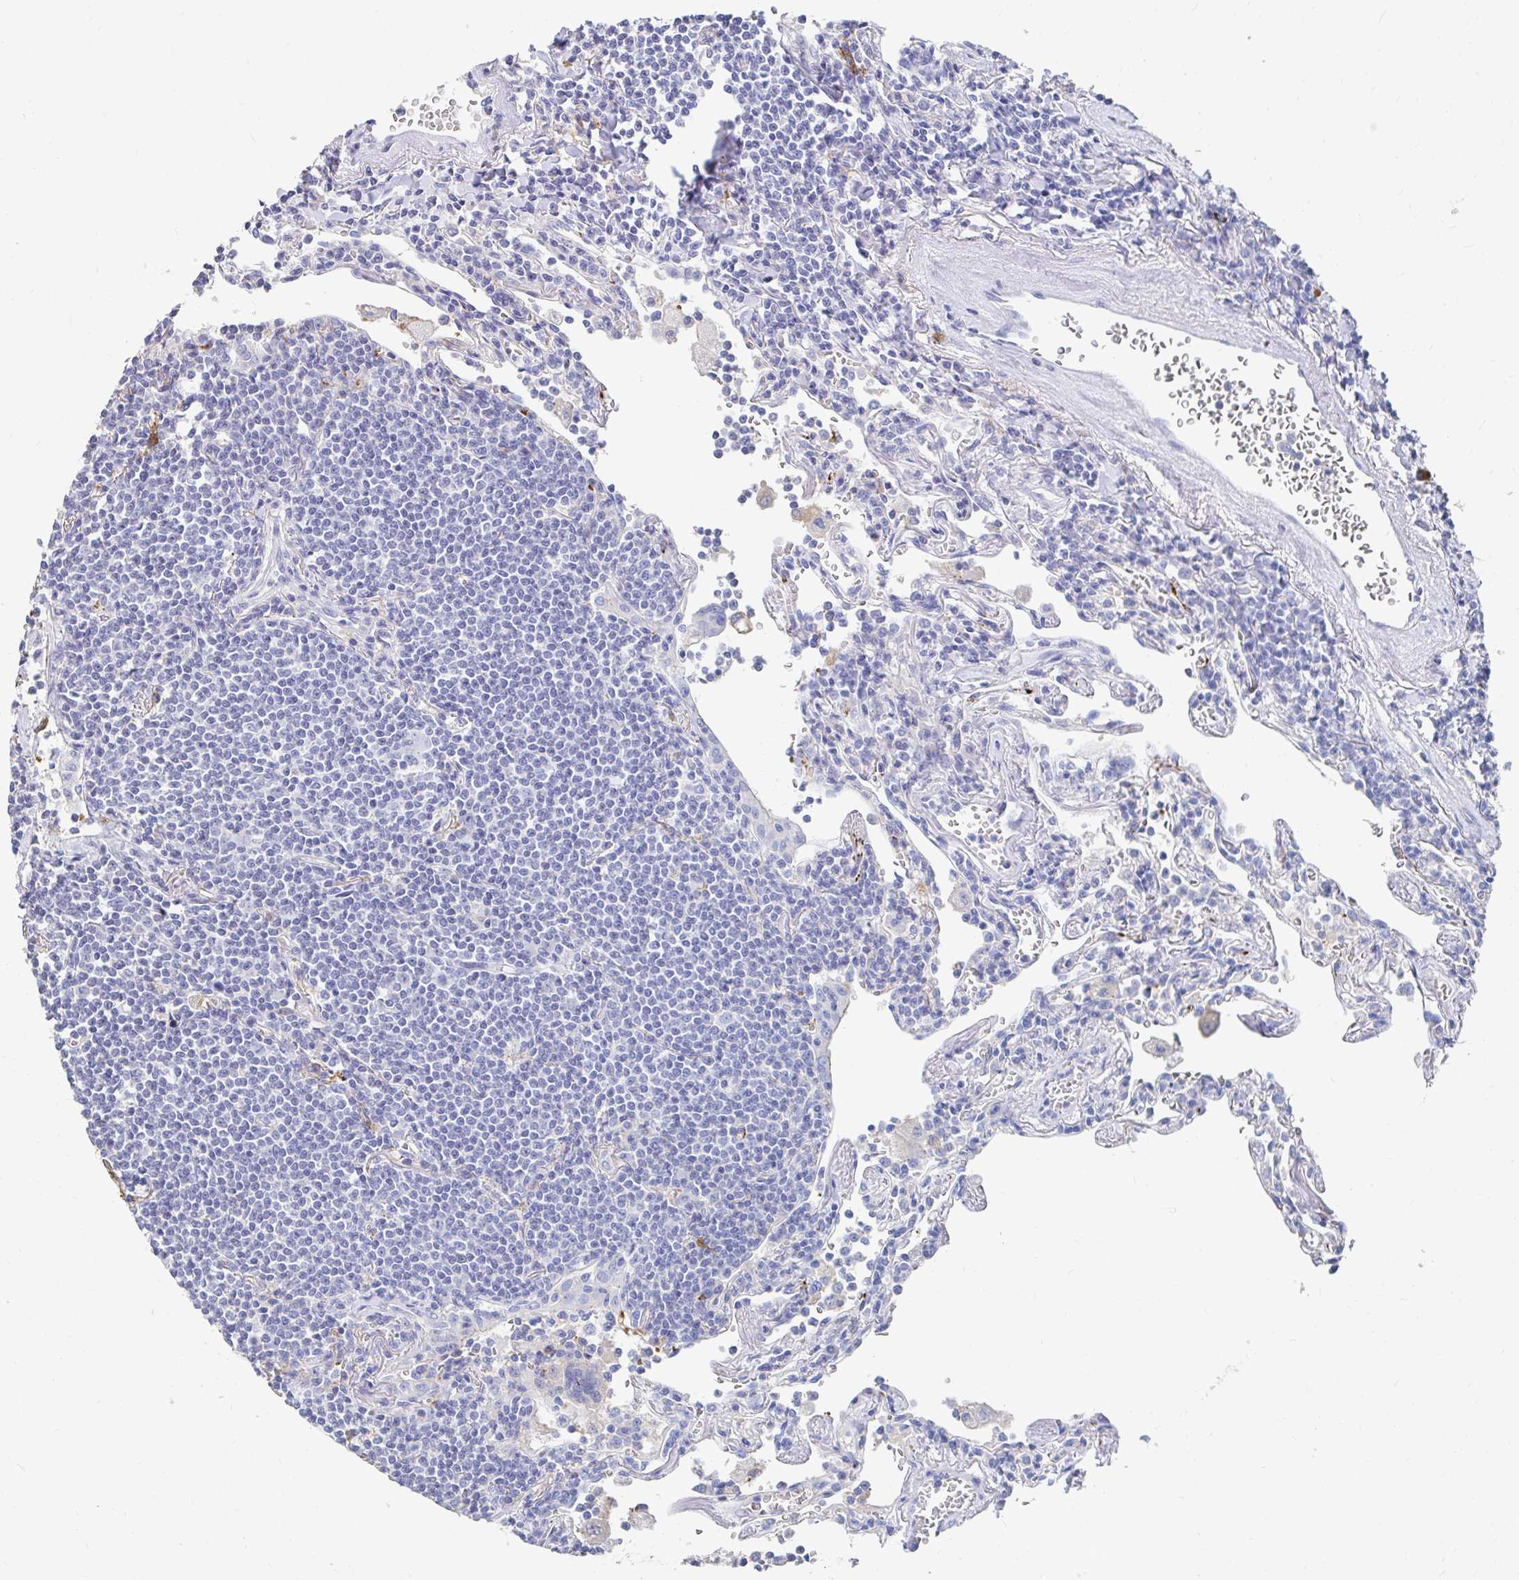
{"staining": {"intensity": "negative", "quantity": "none", "location": "none"}, "tissue": "lymphoma", "cell_type": "Tumor cells", "image_type": "cancer", "snomed": [{"axis": "morphology", "description": "Malignant lymphoma, non-Hodgkin's type, Low grade"}, {"axis": "topography", "description": "Lung"}], "caption": "The micrograph shows no staining of tumor cells in lymphoma.", "gene": "LAMC3", "patient": {"sex": "female", "age": 71}}